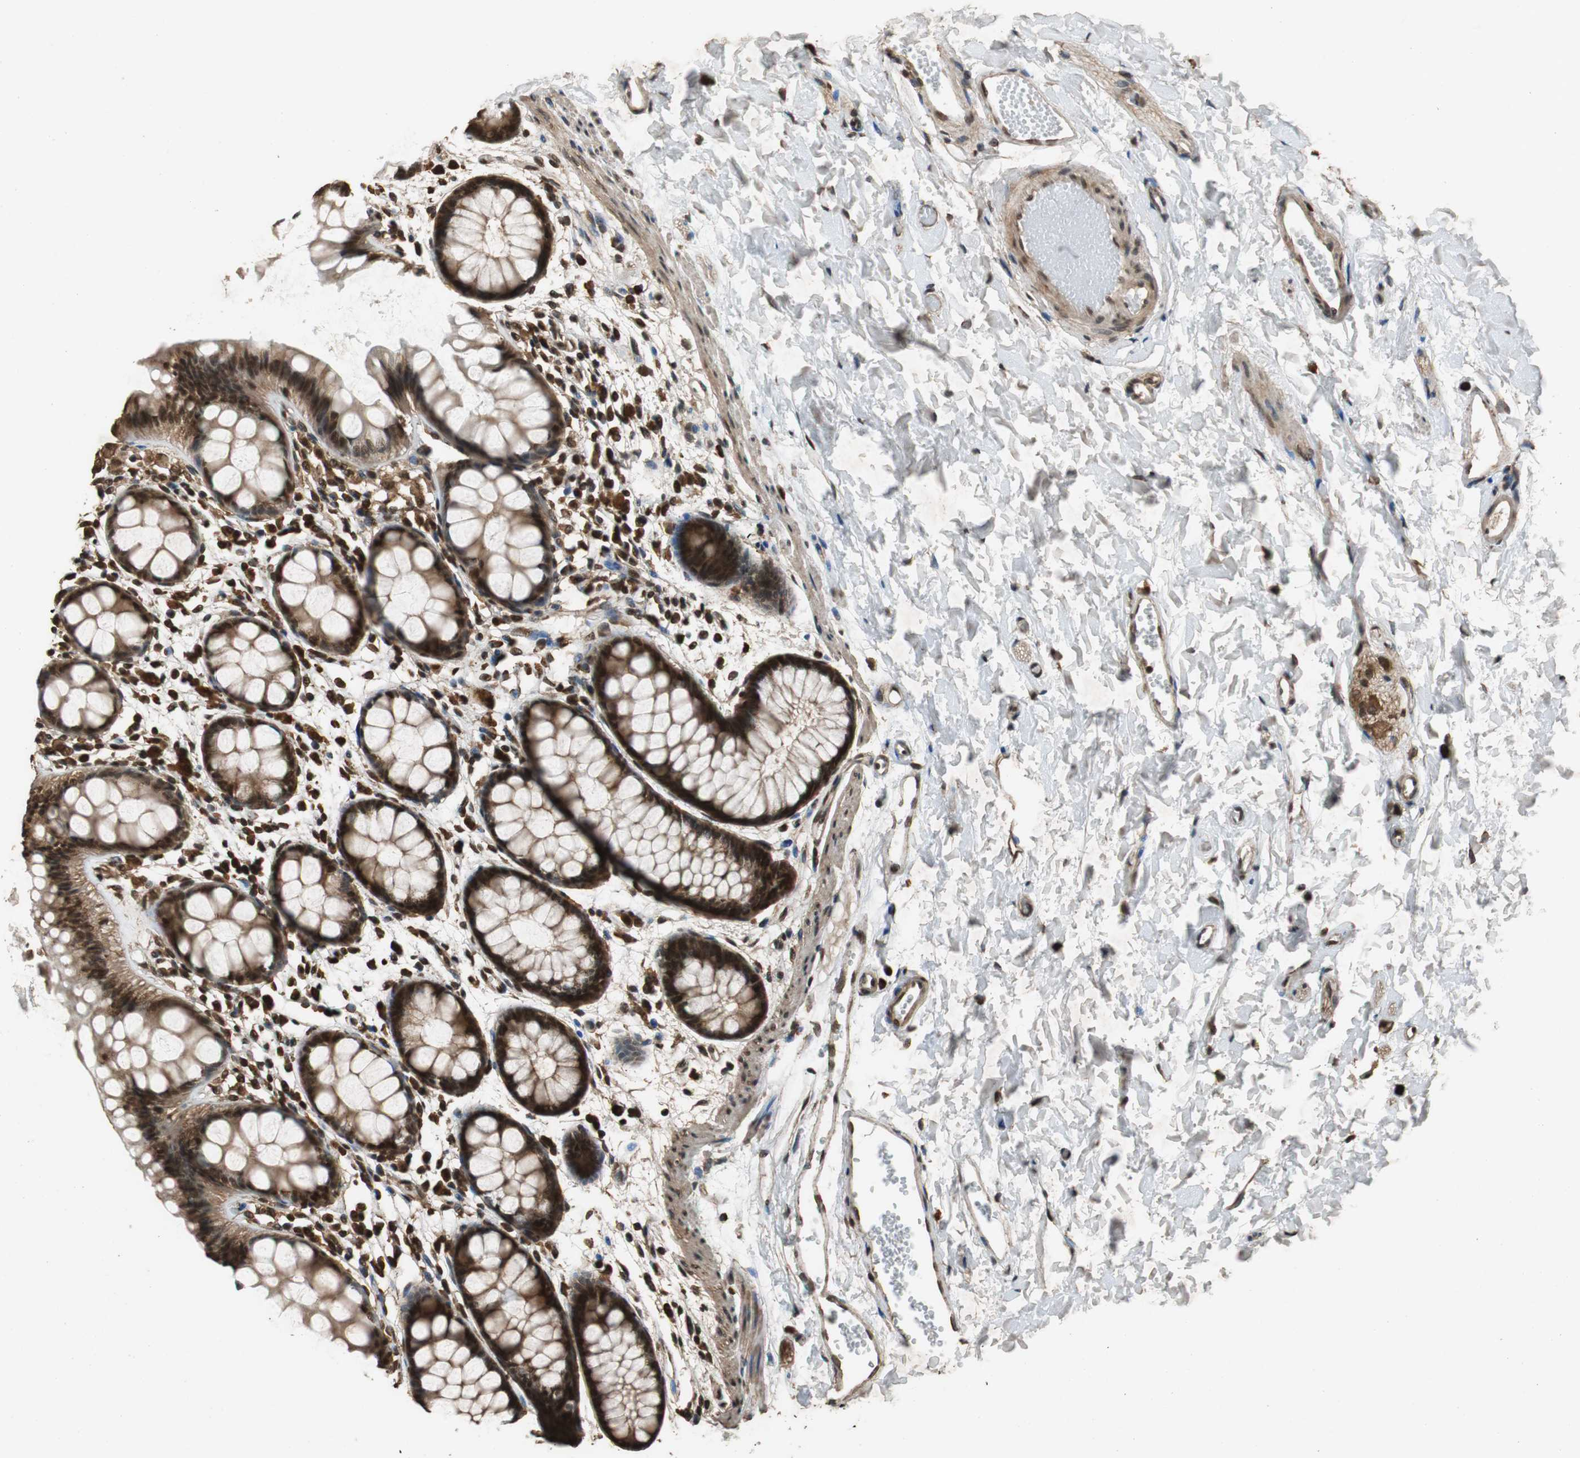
{"staining": {"intensity": "strong", "quantity": ">75%", "location": "cytoplasmic/membranous,nuclear"}, "tissue": "rectum", "cell_type": "Glandular cells", "image_type": "normal", "snomed": [{"axis": "morphology", "description": "Normal tissue, NOS"}, {"axis": "topography", "description": "Rectum"}], "caption": "Immunohistochemistry of normal human rectum exhibits high levels of strong cytoplasmic/membranous,nuclear positivity in approximately >75% of glandular cells.", "gene": "ZNF18", "patient": {"sex": "female", "age": 66}}